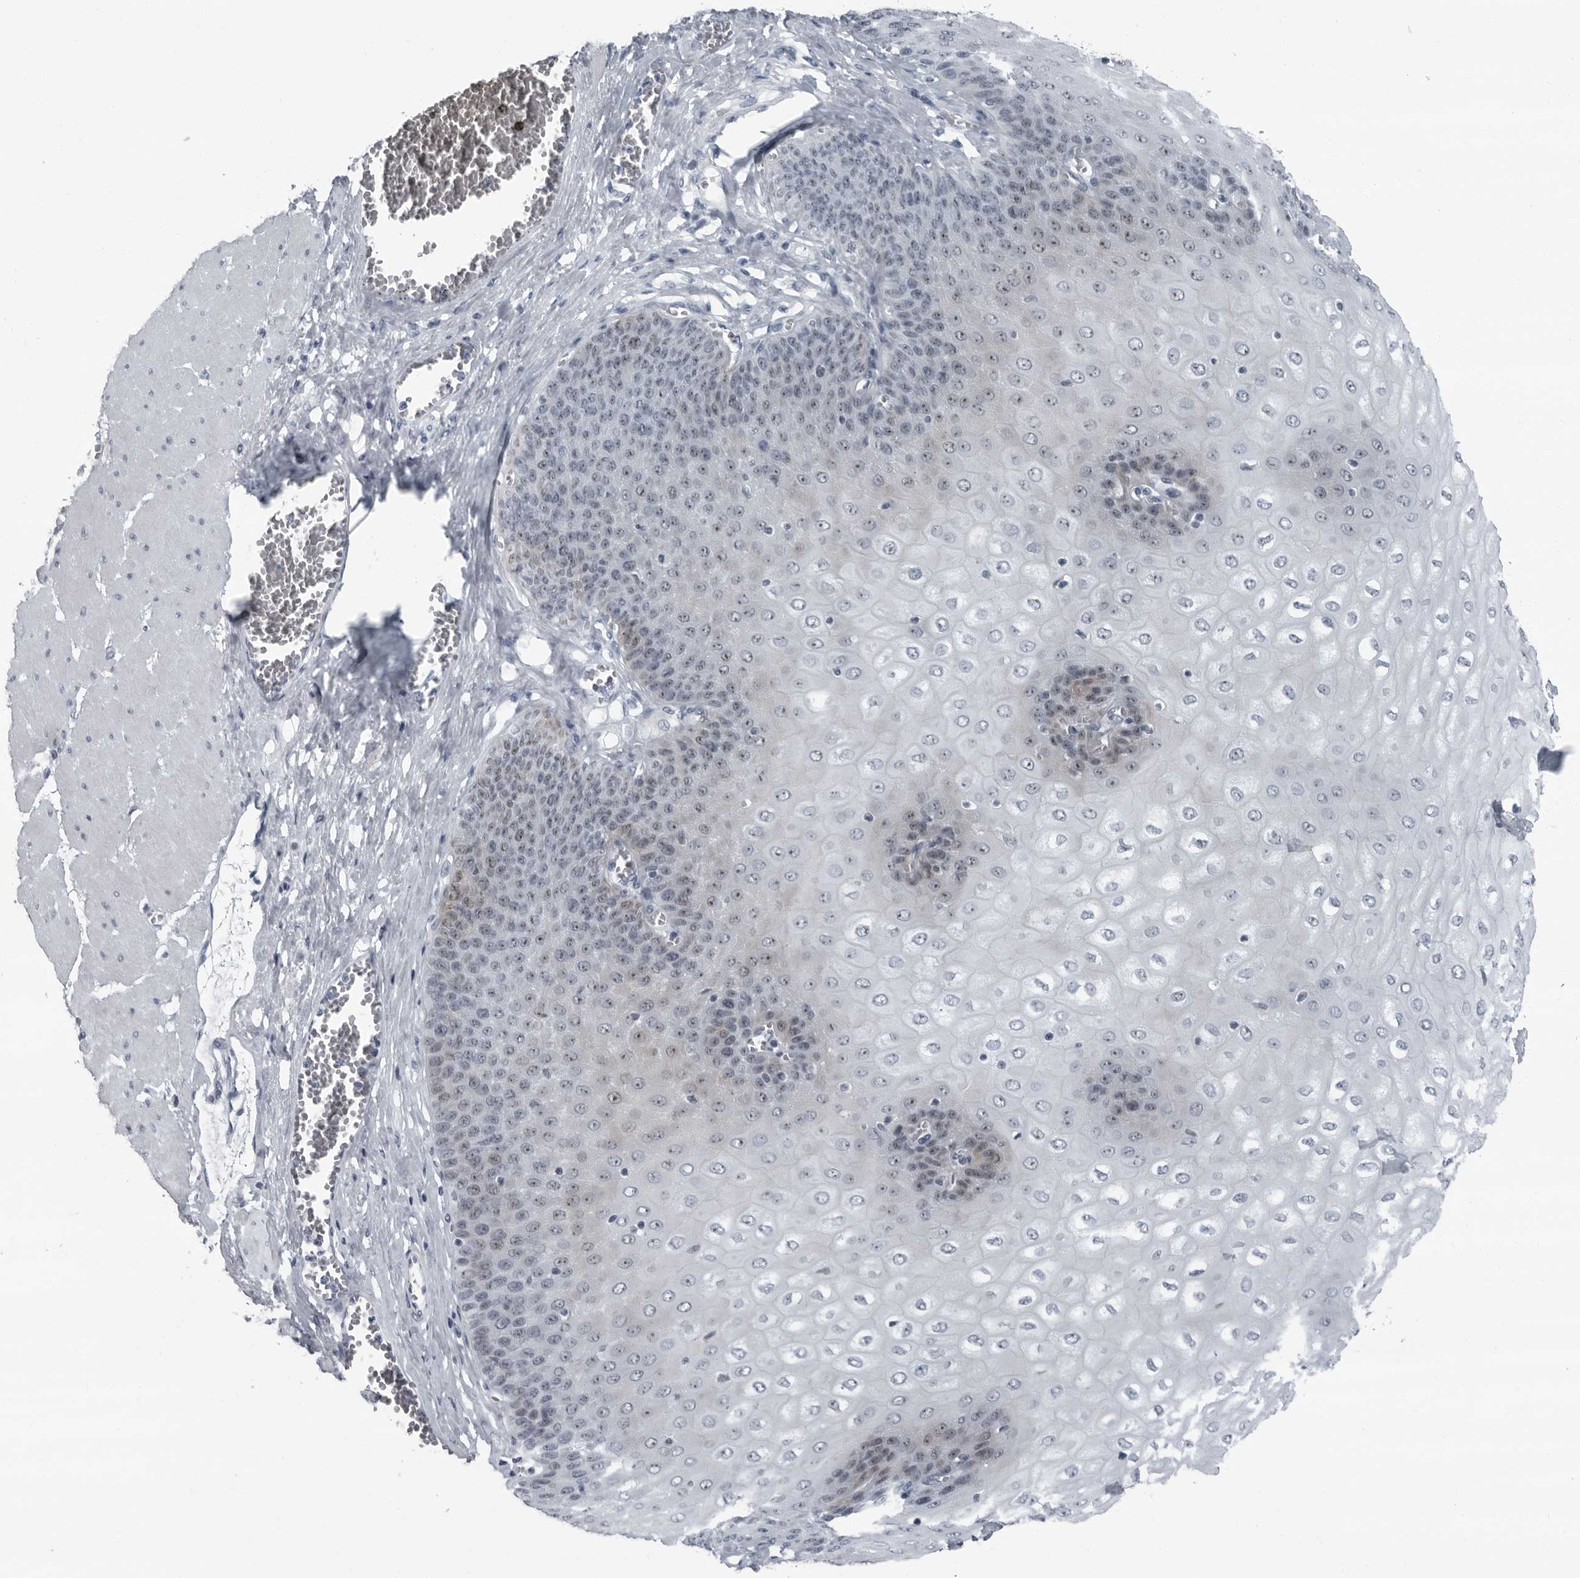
{"staining": {"intensity": "moderate", "quantity": "25%-75%", "location": "nuclear"}, "tissue": "esophagus", "cell_type": "Squamous epithelial cells", "image_type": "normal", "snomed": [{"axis": "morphology", "description": "Normal tissue, NOS"}, {"axis": "topography", "description": "Esophagus"}], "caption": "A brown stain shows moderate nuclear positivity of a protein in squamous epithelial cells of benign human esophagus.", "gene": "PDCD11", "patient": {"sex": "male", "age": 60}}